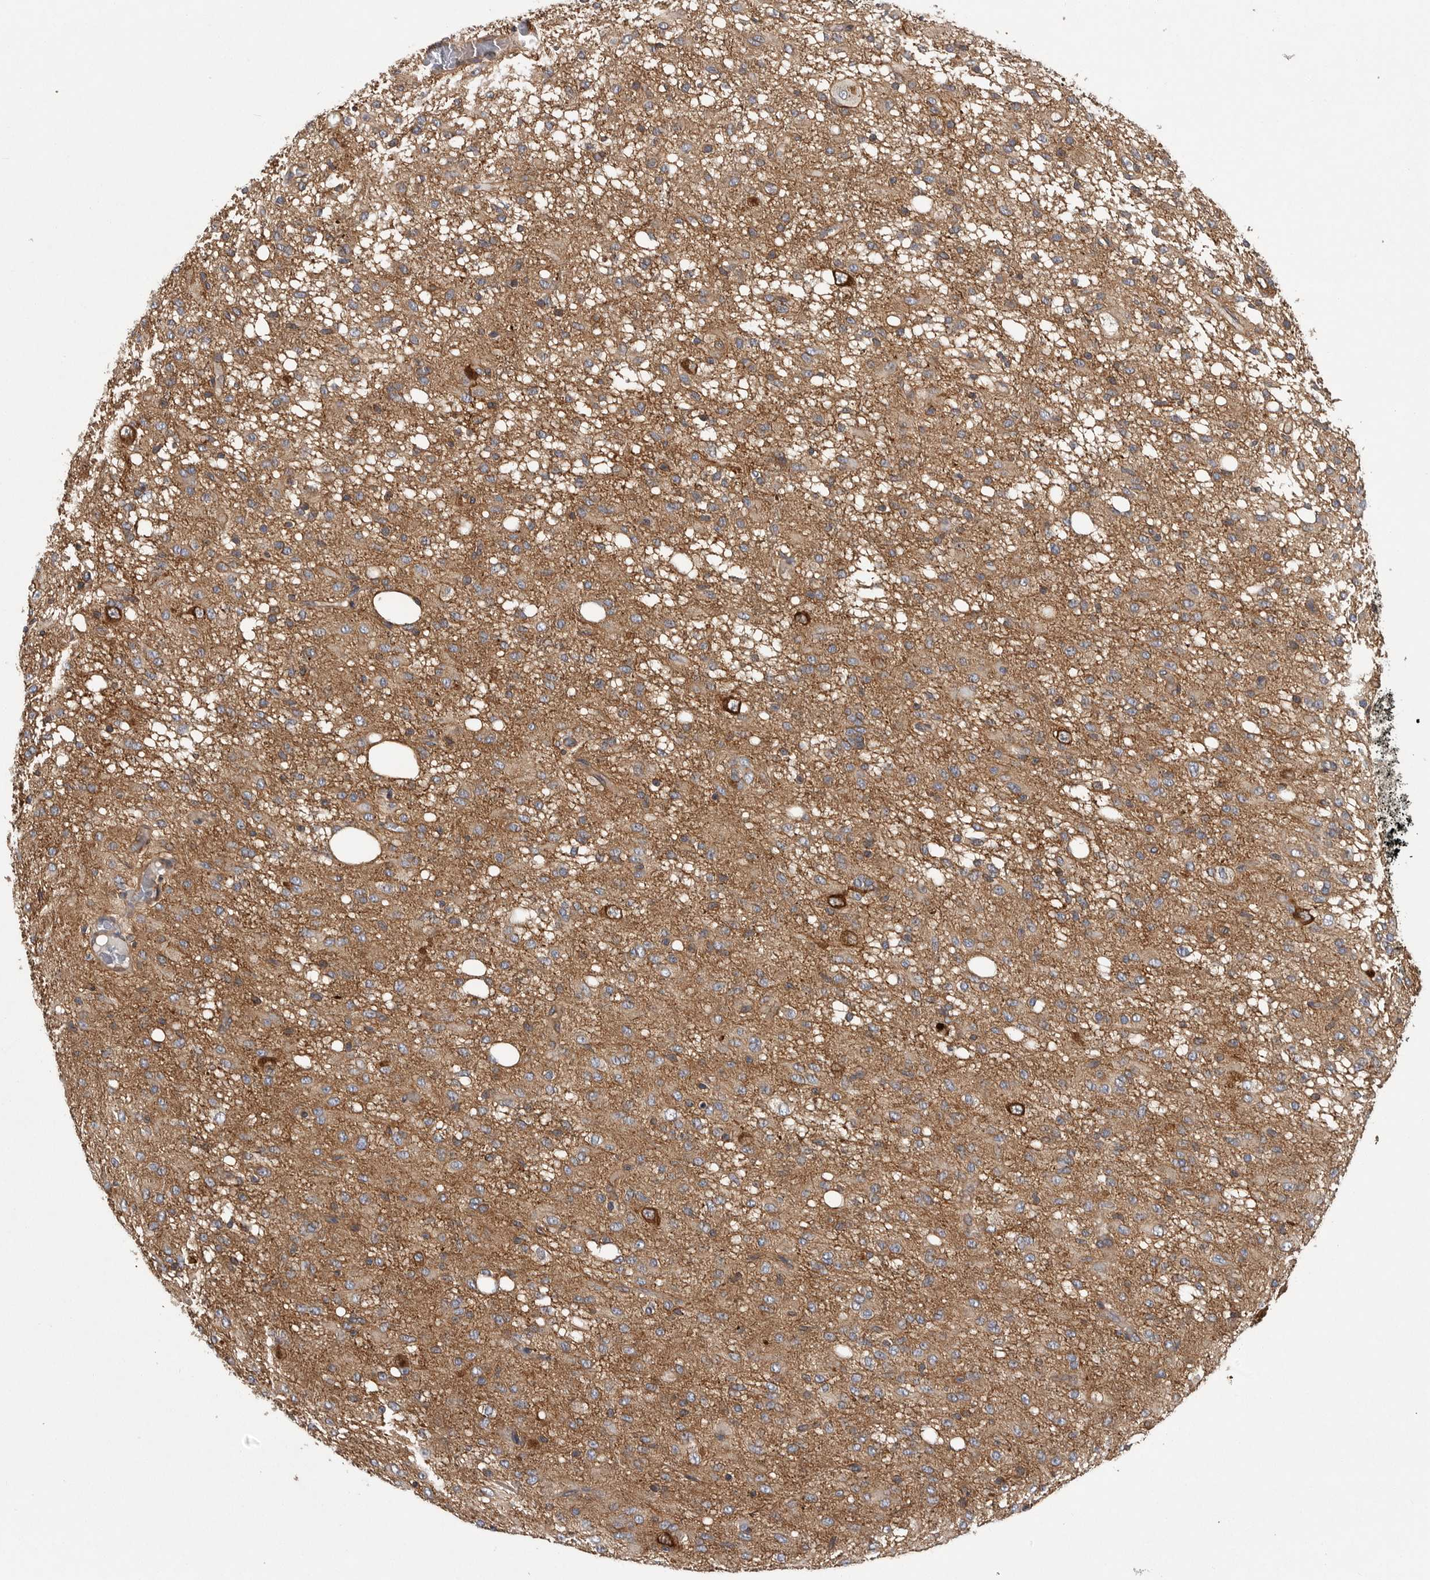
{"staining": {"intensity": "moderate", "quantity": ">75%", "location": "cytoplasmic/membranous"}, "tissue": "glioma", "cell_type": "Tumor cells", "image_type": "cancer", "snomed": [{"axis": "morphology", "description": "Glioma, malignant, High grade"}, {"axis": "topography", "description": "Brain"}], "caption": "Immunohistochemistry of human malignant glioma (high-grade) reveals medium levels of moderate cytoplasmic/membranous staining in approximately >75% of tumor cells.", "gene": "OXR1", "patient": {"sex": "female", "age": 59}}